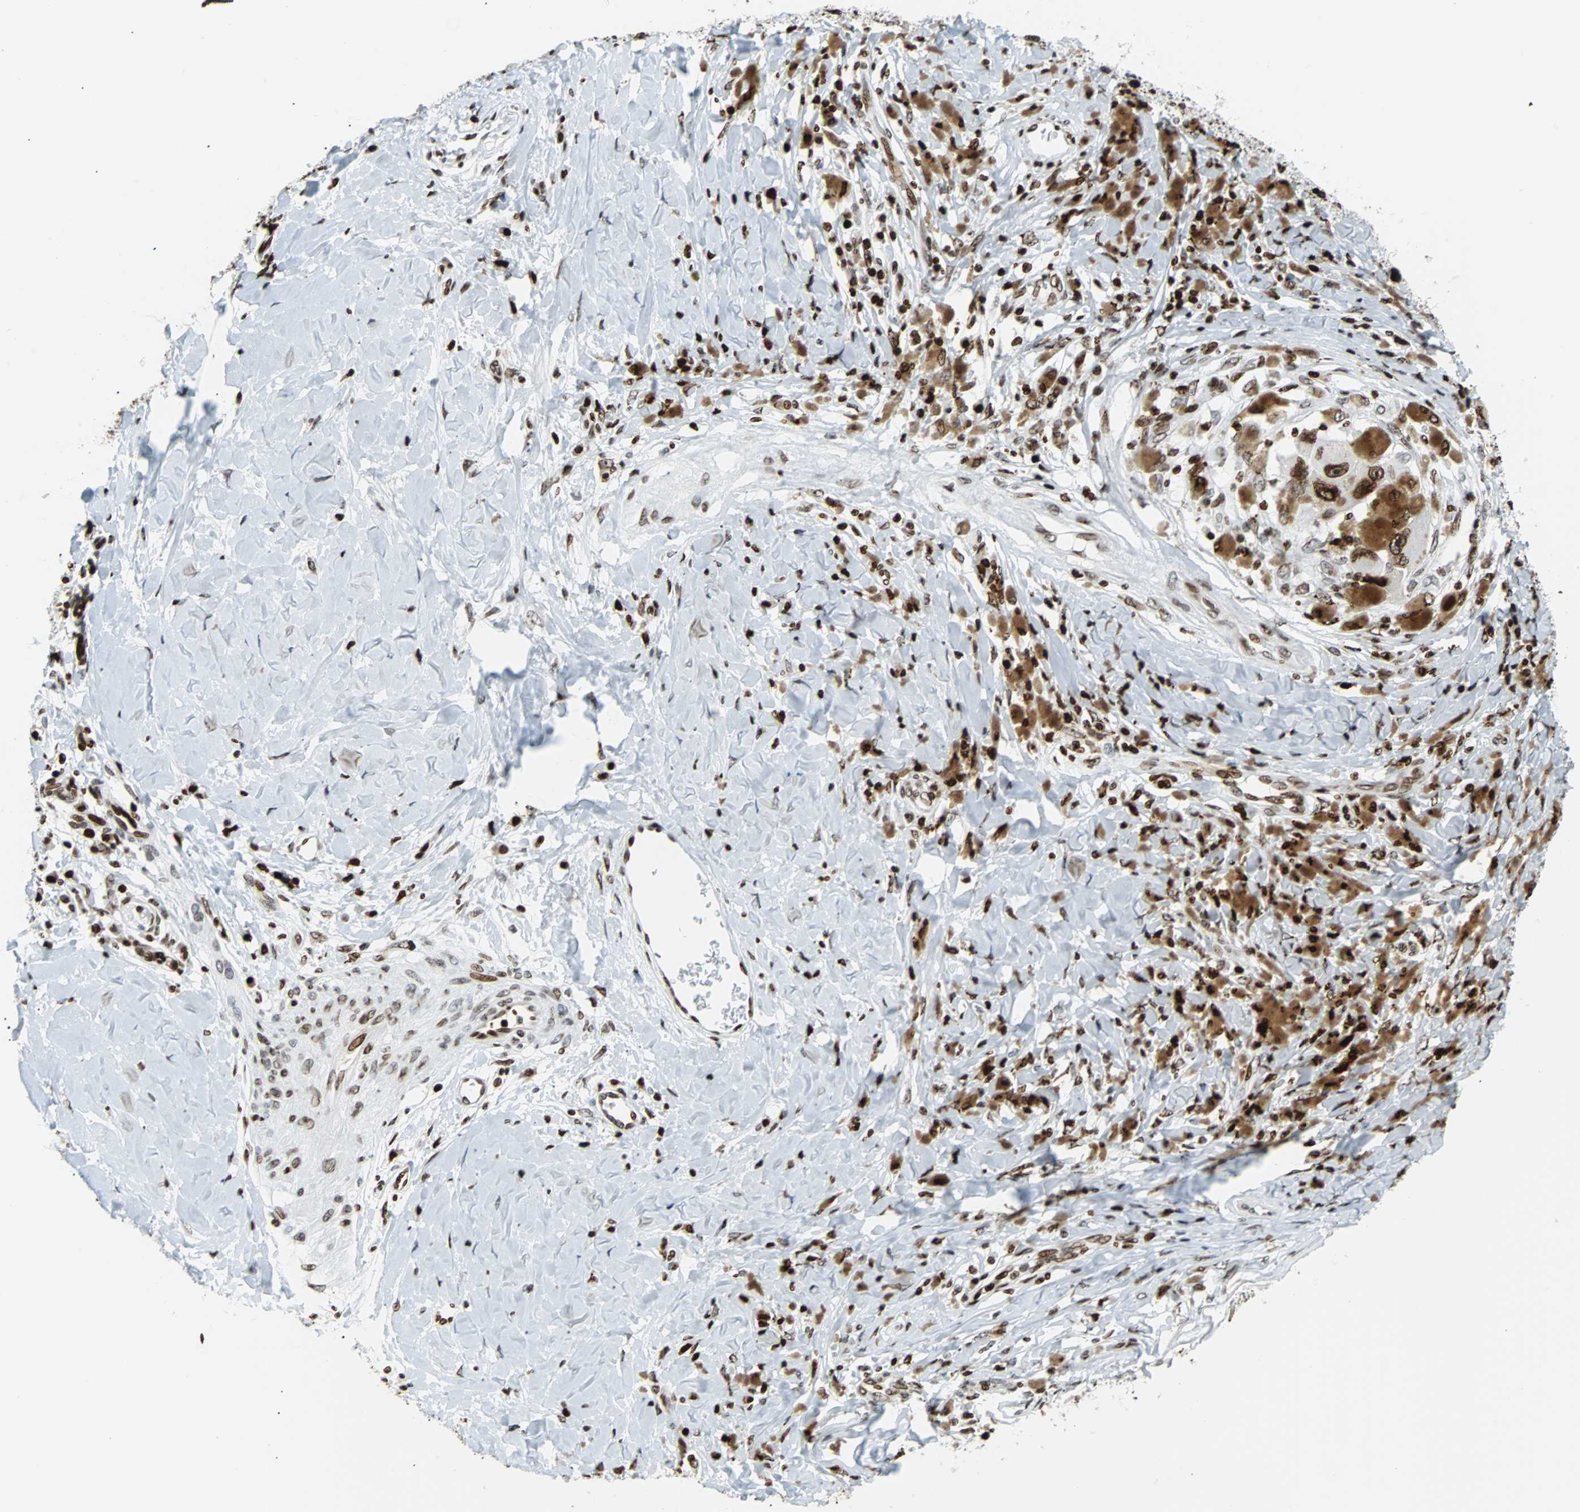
{"staining": {"intensity": "strong", "quantity": ">75%", "location": "nuclear"}, "tissue": "melanoma", "cell_type": "Tumor cells", "image_type": "cancer", "snomed": [{"axis": "morphology", "description": "Malignant melanoma, NOS"}, {"axis": "topography", "description": "Skin"}], "caption": "Strong nuclear positivity for a protein is seen in approximately >75% of tumor cells of malignant melanoma using immunohistochemistry.", "gene": "ZNF131", "patient": {"sex": "female", "age": 73}}